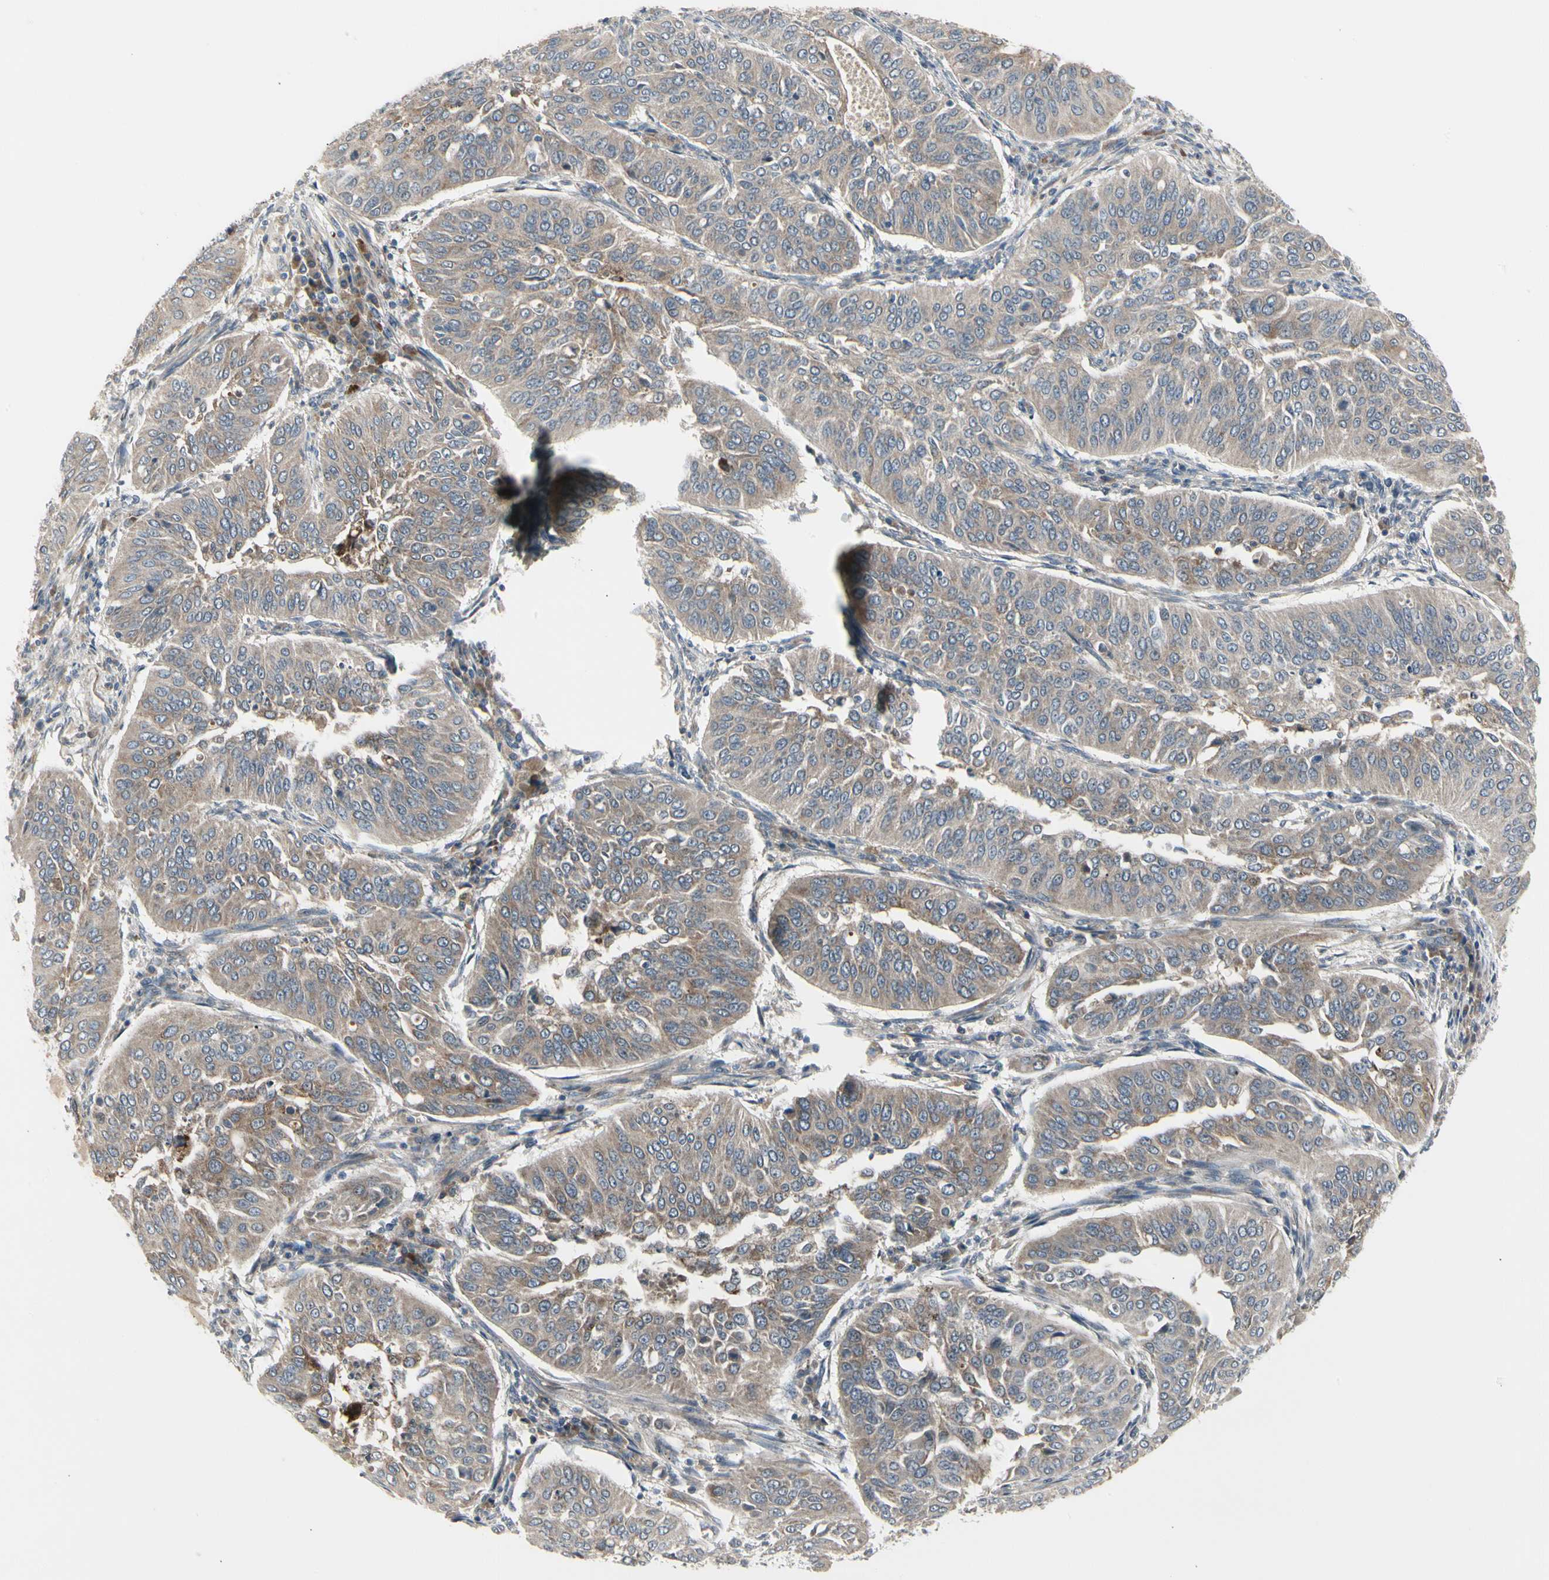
{"staining": {"intensity": "weak", "quantity": "25%-75%", "location": "cytoplasmic/membranous"}, "tissue": "cervical cancer", "cell_type": "Tumor cells", "image_type": "cancer", "snomed": [{"axis": "morphology", "description": "Normal tissue, NOS"}, {"axis": "morphology", "description": "Squamous cell carcinoma, NOS"}, {"axis": "topography", "description": "Cervix"}], "caption": "Immunohistochemical staining of cervical cancer shows low levels of weak cytoplasmic/membranous expression in approximately 25%-75% of tumor cells.", "gene": "GRN", "patient": {"sex": "female", "age": 39}}